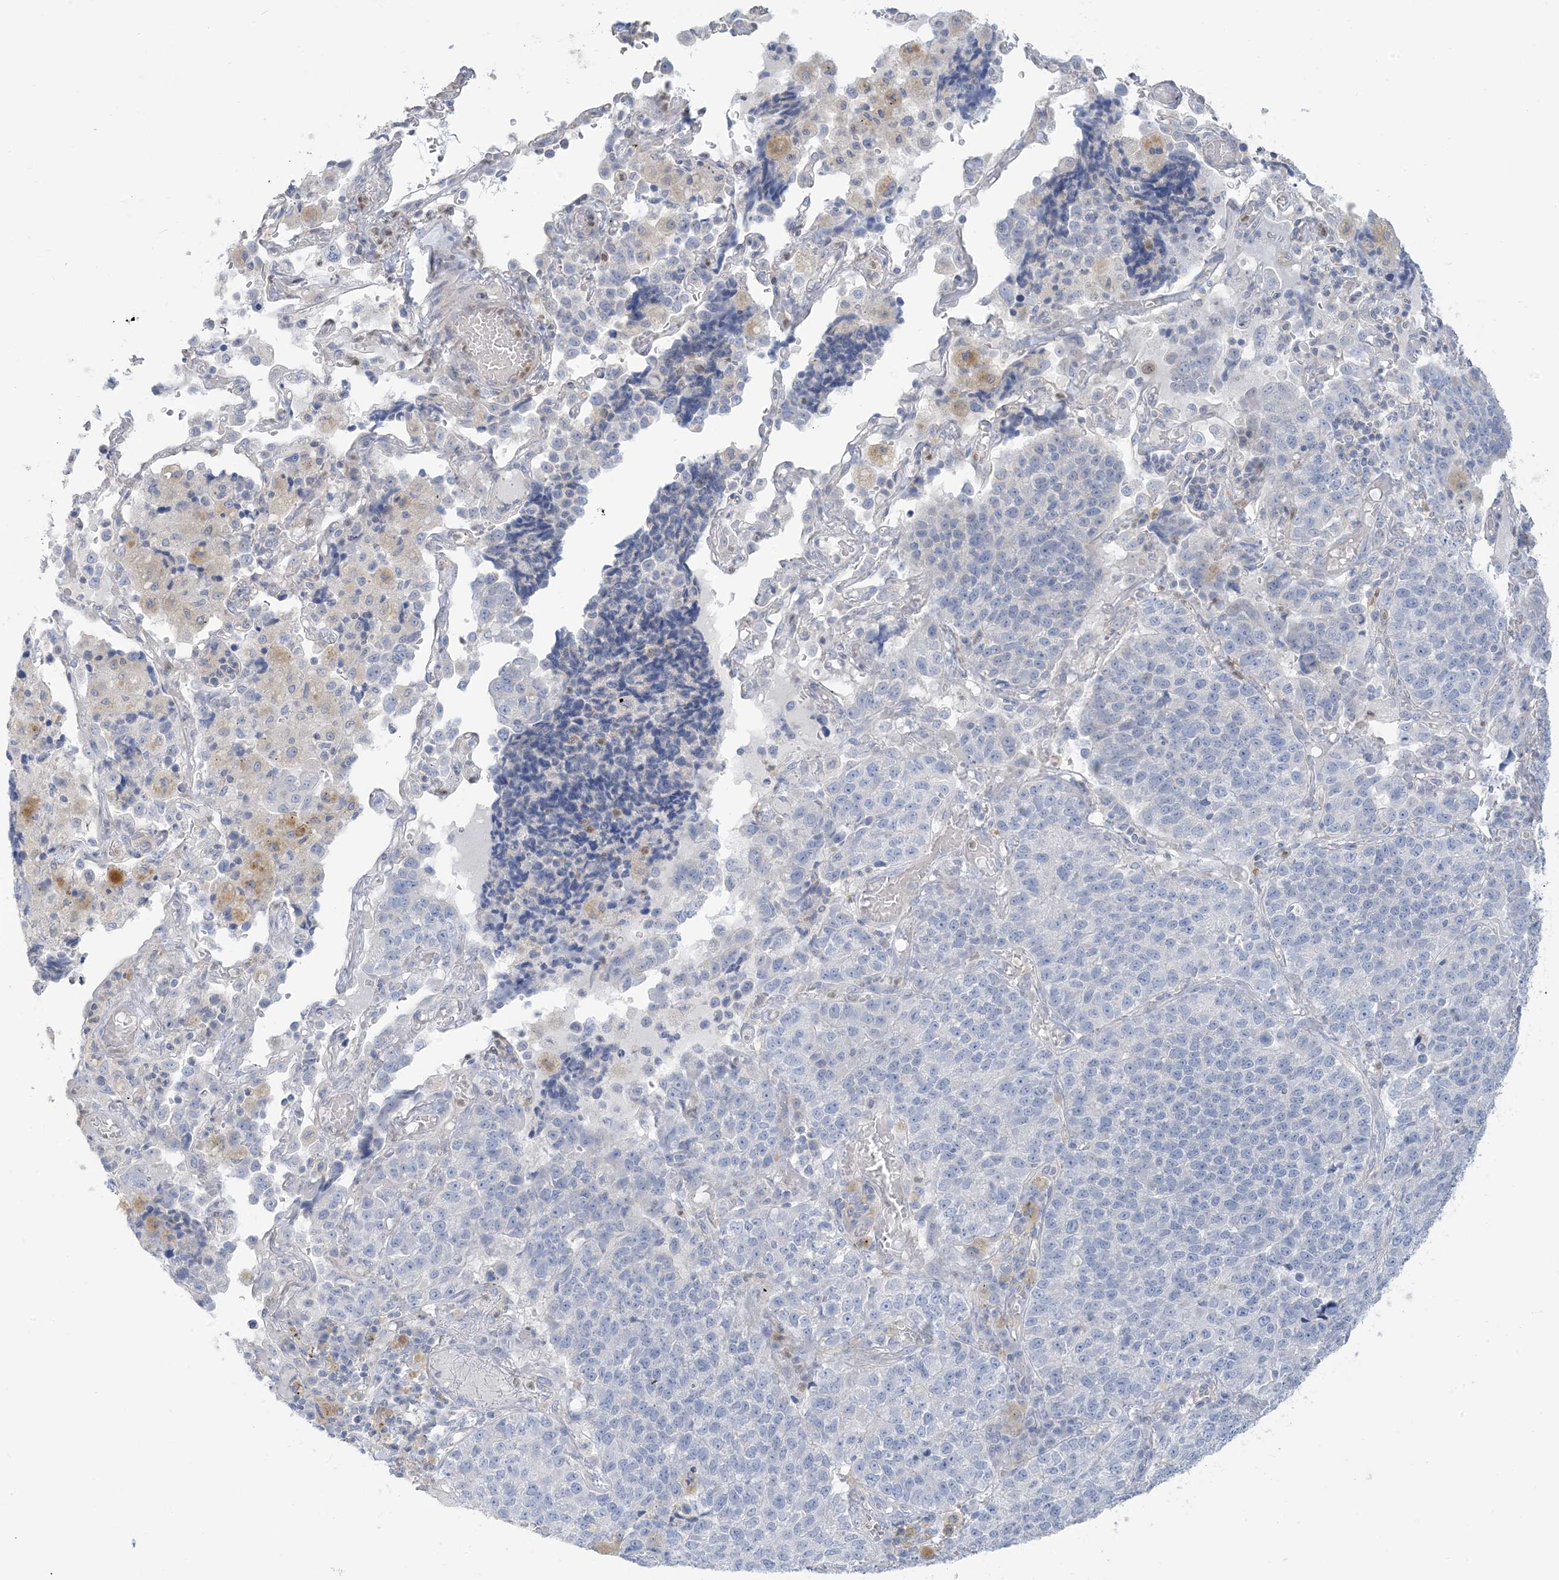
{"staining": {"intensity": "negative", "quantity": "none", "location": "none"}, "tissue": "lung cancer", "cell_type": "Tumor cells", "image_type": "cancer", "snomed": [{"axis": "morphology", "description": "Adenocarcinoma, NOS"}, {"axis": "topography", "description": "Lung"}], "caption": "Lung adenocarcinoma was stained to show a protein in brown. There is no significant expression in tumor cells.", "gene": "MTHFD2L", "patient": {"sex": "male", "age": 49}}